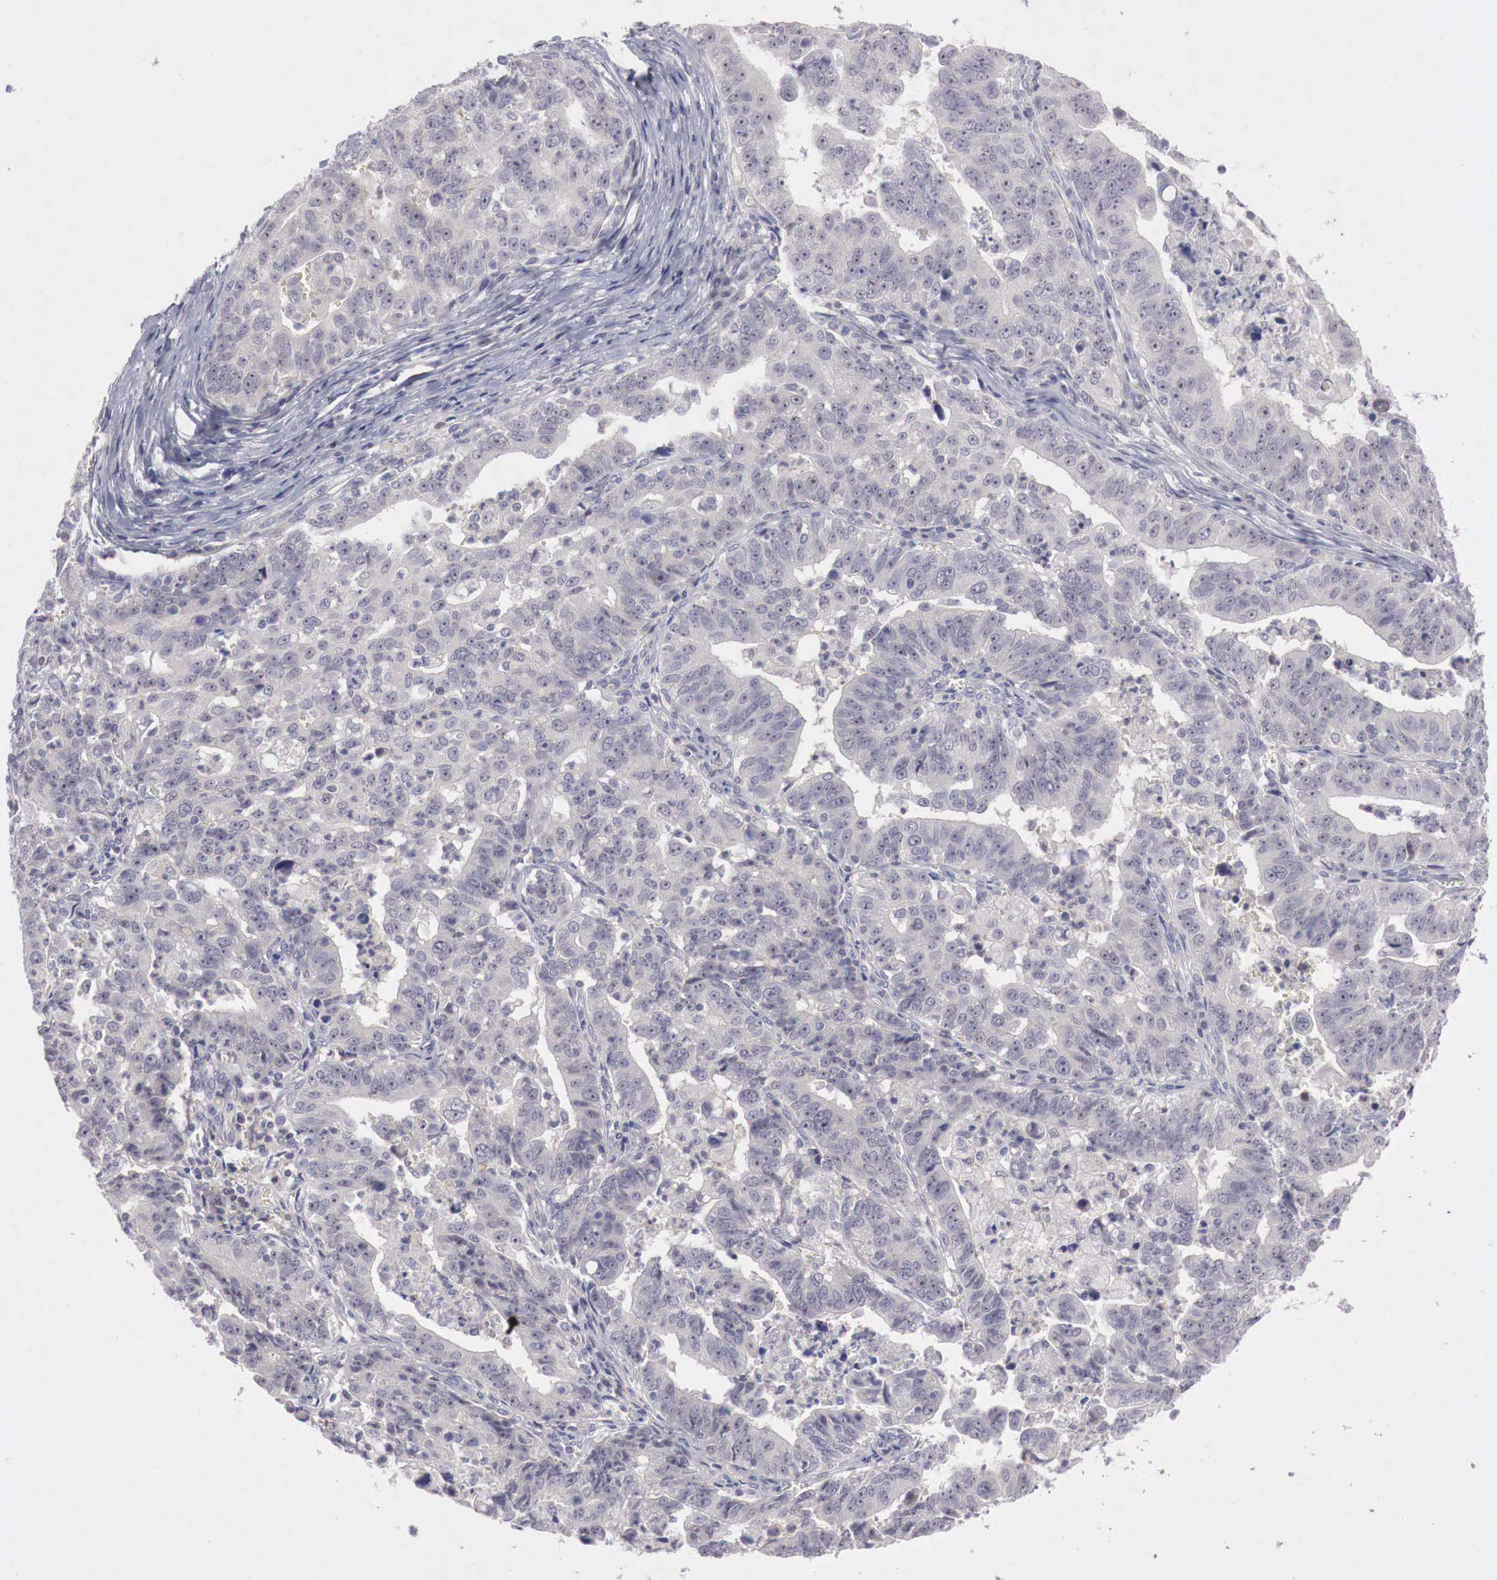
{"staining": {"intensity": "negative", "quantity": "none", "location": "none"}, "tissue": "stomach cancer", "cell_type": "Tumor cells", "image_type": "cancer", "snomed": [{"axis": "morphology", "description": "Adenocarcinoma, NOS"}, {"axis": "topography", "description": "Stomach, upper"}], "caption": "A histopathology image of human stomach cancer is negative for staining in tumor cells.", "gene": "GATA1", "patient": {"sex": "female", "age": 50}}